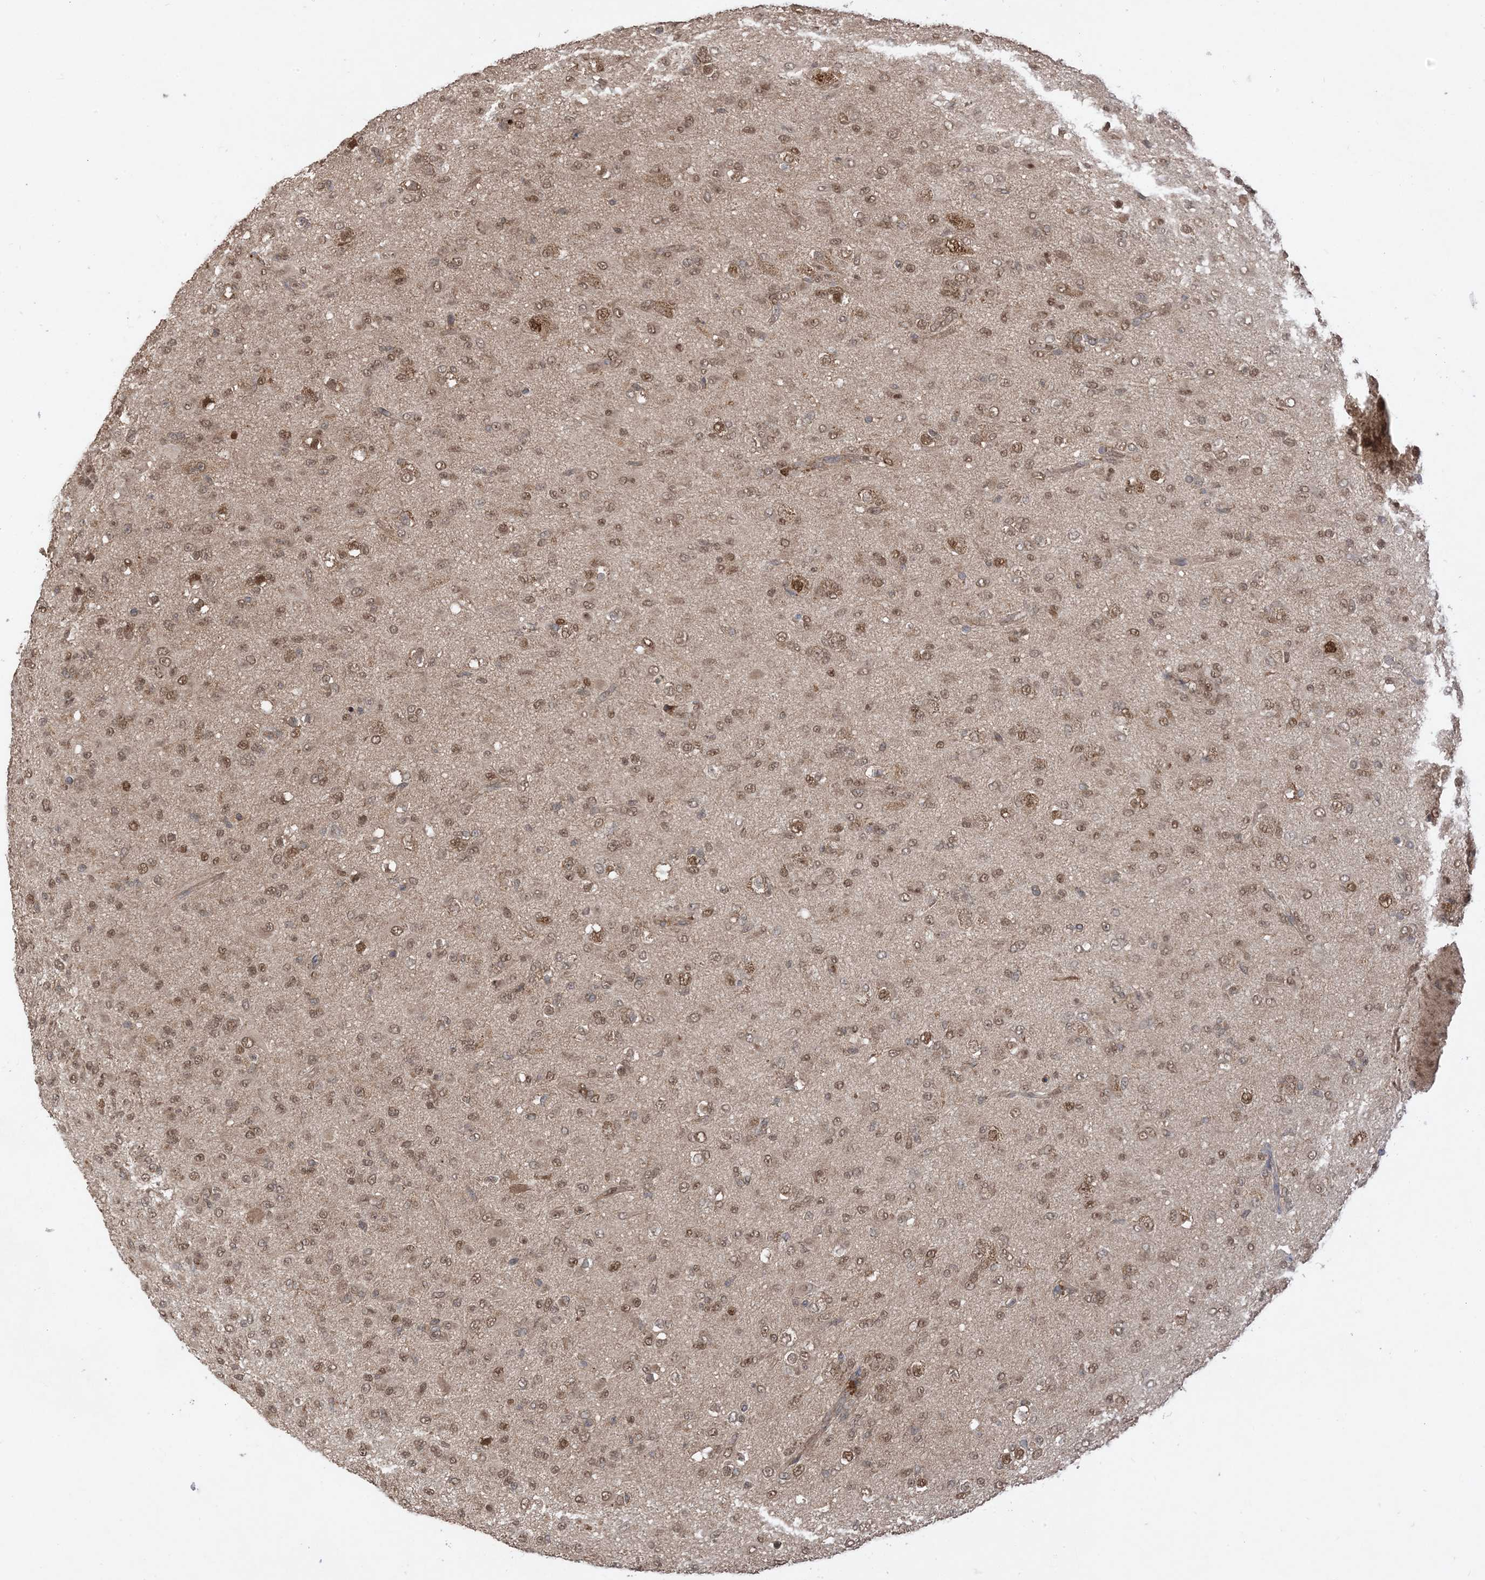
{"staining": {"intensity": "moderate", "quantity": ">75%", "location": "nuclear"}, "tissue": "glioma", "cell_type": "Tumor cells", "image_type": "cancer", "snomed": [{"axis": "morphology", "description": "Glioma, malignant, Low grade"}, {"axis": "topography", "description": "Brain"}], "caption": "Glioma stained with immunohistochemistry demonstrates moderate nuclear positivity in about >75% of tumor cells. The protein is shown in brown color, while the nuclei are stained blue.", "gene": "PUSL1", "patient": {"sex": "male", "age": 65}}